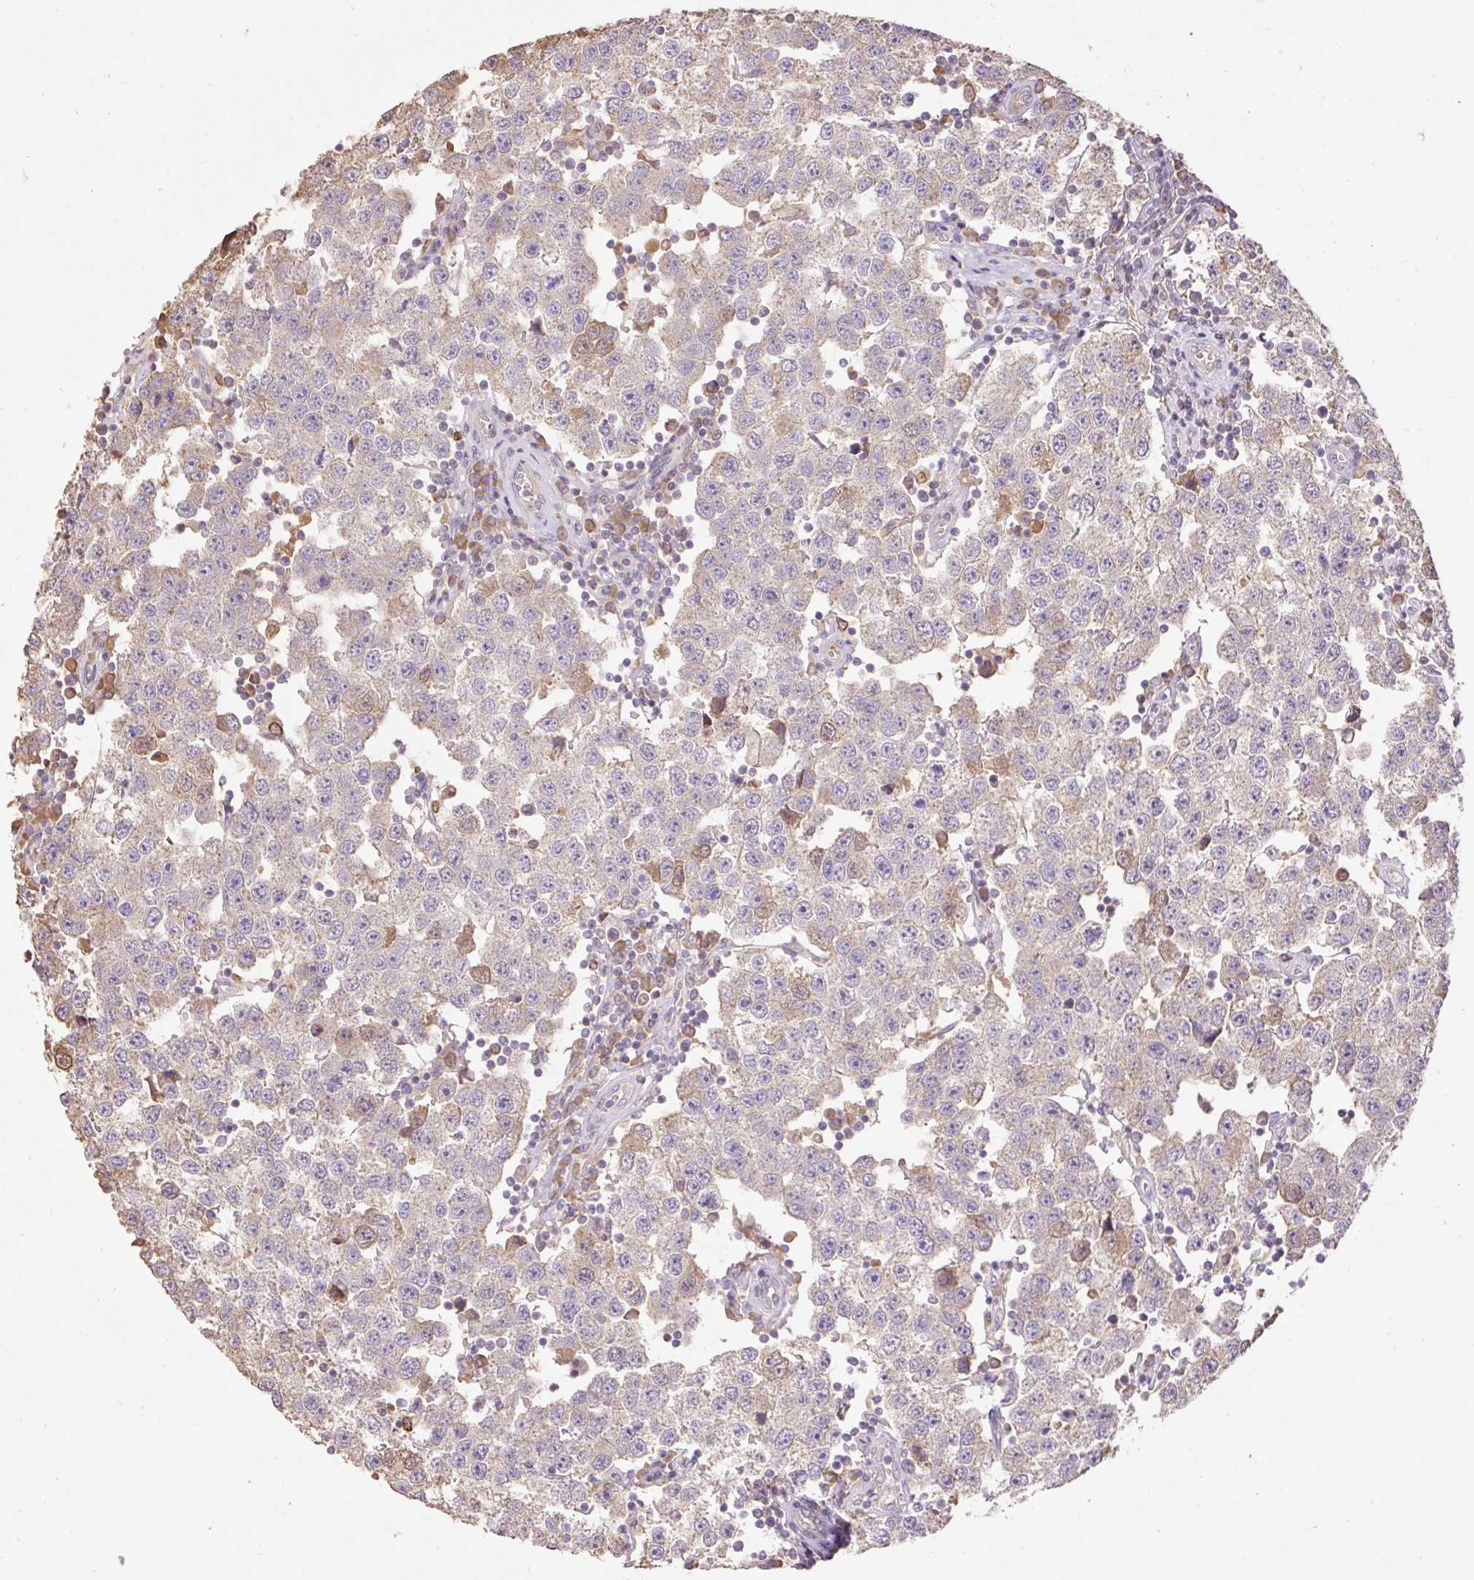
{"staining": {"intensity": "weak", "quantity": "<25%", "location": "cytoplasmic/membranous"}, "tissue": "testis cancer", "cell_type": "Tumor cells", "image_type": "cancer", "snomed": [{"axis": "morphology", "description": "Seminoma, NOS"}, {"axis": "topography", "description": "Testis"}], "caption": "Tumor cells show no significant protein expression in seminoma (testis).", "gene": "DESI1", "patient": {"sex": "male", "age": 34}}